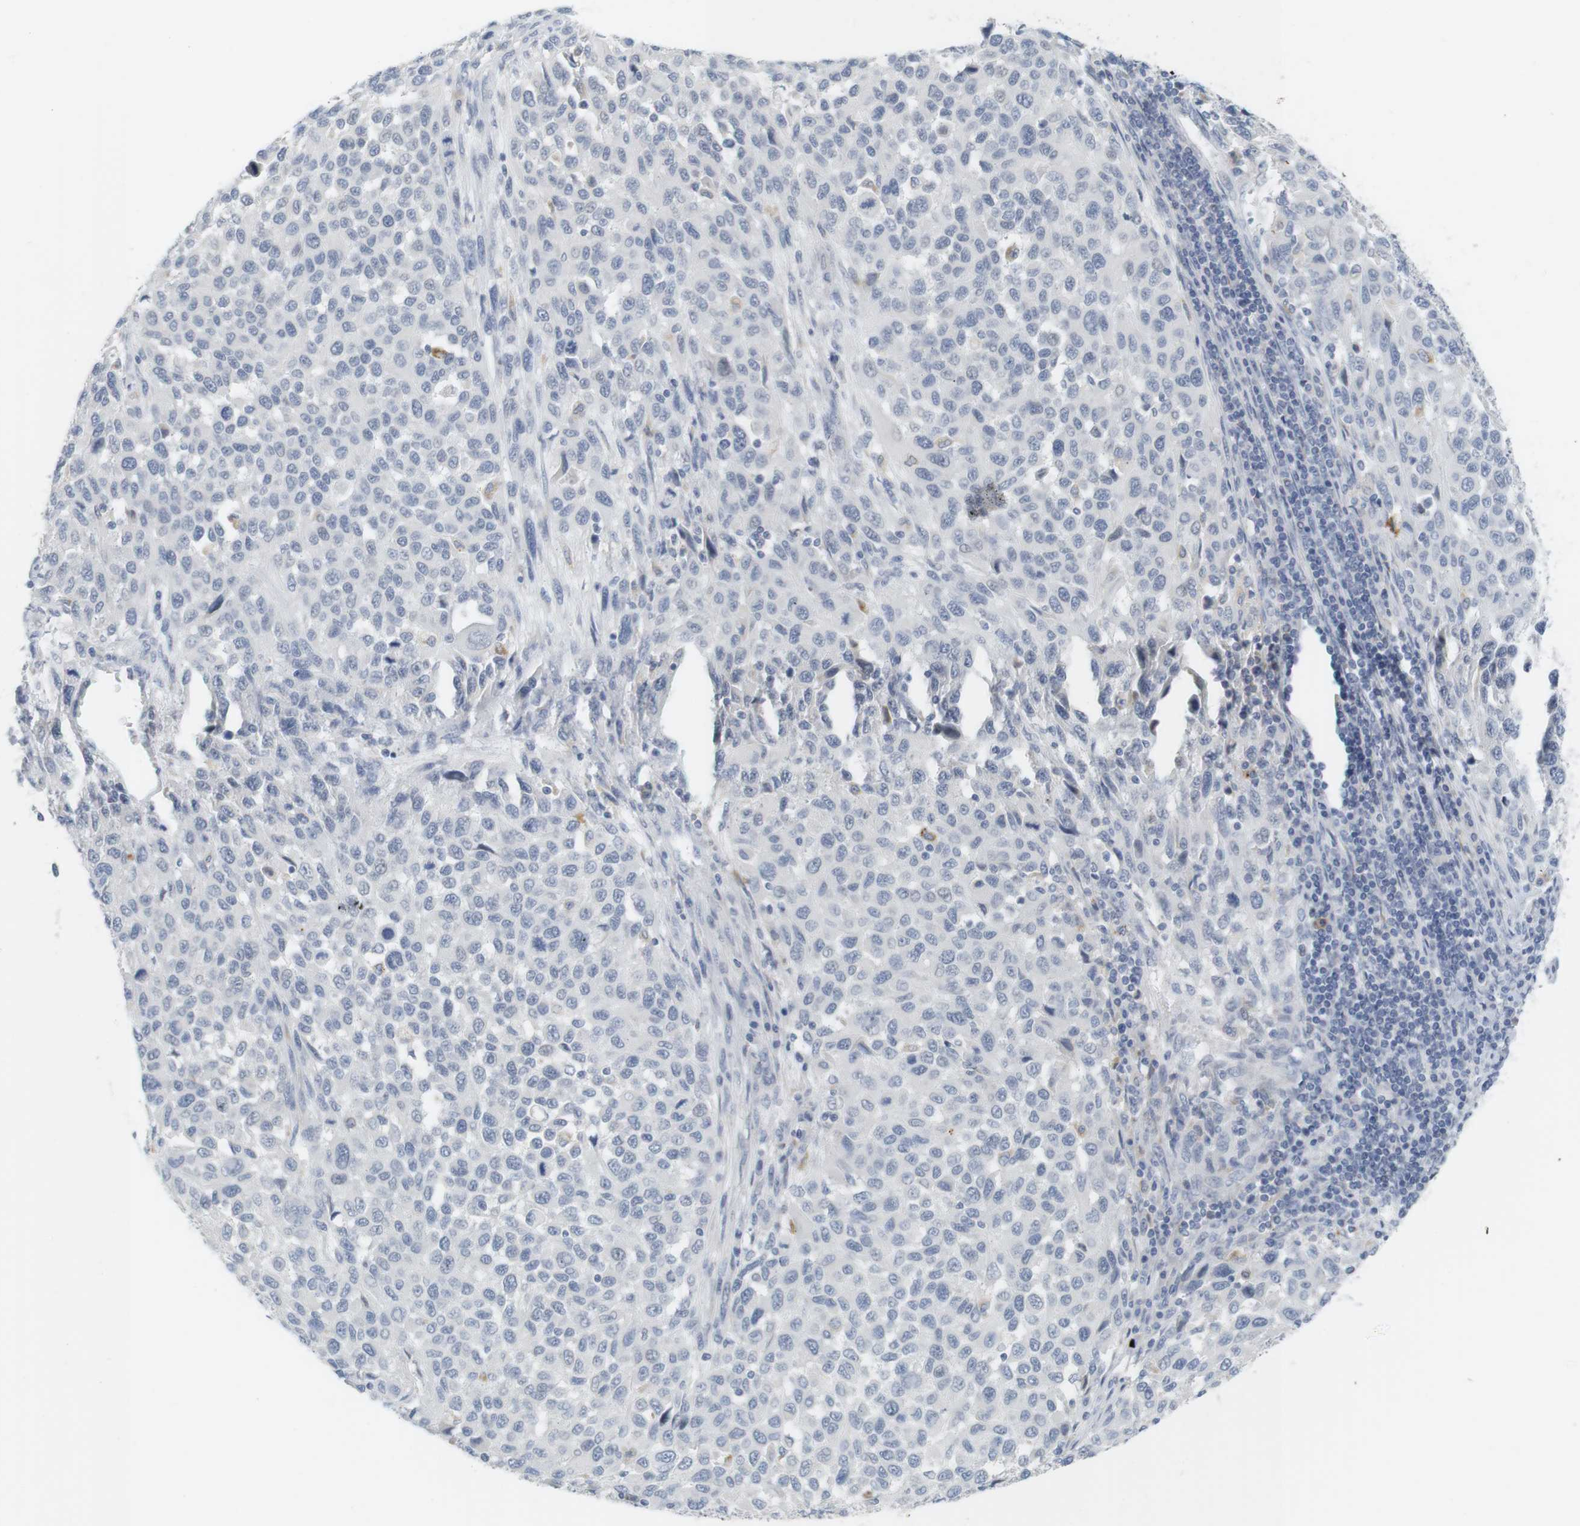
{"staining": {"intensity": "negative", "quantity": "none", "location": "none"}, "tissue": "melanoma", "cell_type": "Tumor cells", "image_type": "cancer", "snomed": [{"axis": "morphology", "description": "Malignant melanoma, Metastatic site"}, {"axis": "topography", "description": "Lymph node"}], "caption": "The histopathology image exhibits no staining of tumor cells in melanoma. (DAB (3,3'-diaminobenzidine) immunohistochemistry, high magnification).", "gene": "YIPF1", "patient": {"sex": "male", "age": 61}}